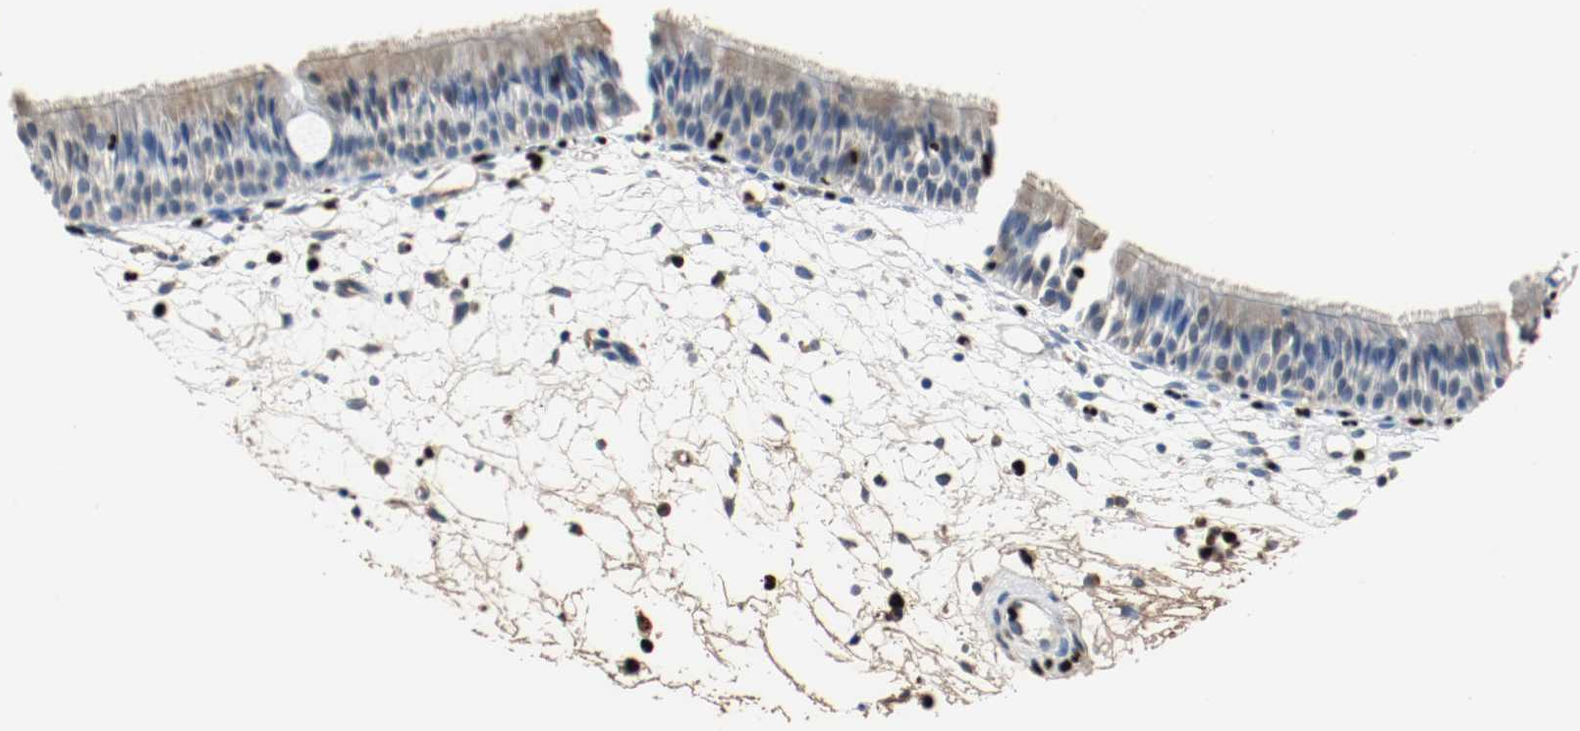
{"staining": {"intensity": "negative", "quantity": "none", "location": "none"}, "tissue": "nasopharynx", "cell_type": "Respiratory epithelial cells", "image_type": "normal", "snomed": [{"axis": "morphology", "description": "Normal tissue, NOS"}, {"axis": "topography", "description": "Nasopharynx"}], "caption": "Immunohistochemistry image of benign nasopharynx: human nasopharynx stained with DAB (3,3'-diaminobenzidine) shows no significant protein staining in respiratory epithelial cells. (DAB (3,3'-diaminobenzidine) immunohistochemistry (IHC) with hematoxylin counter stain).", "gene": "BLK", "patient": {"sex": "female", "age": 54}}